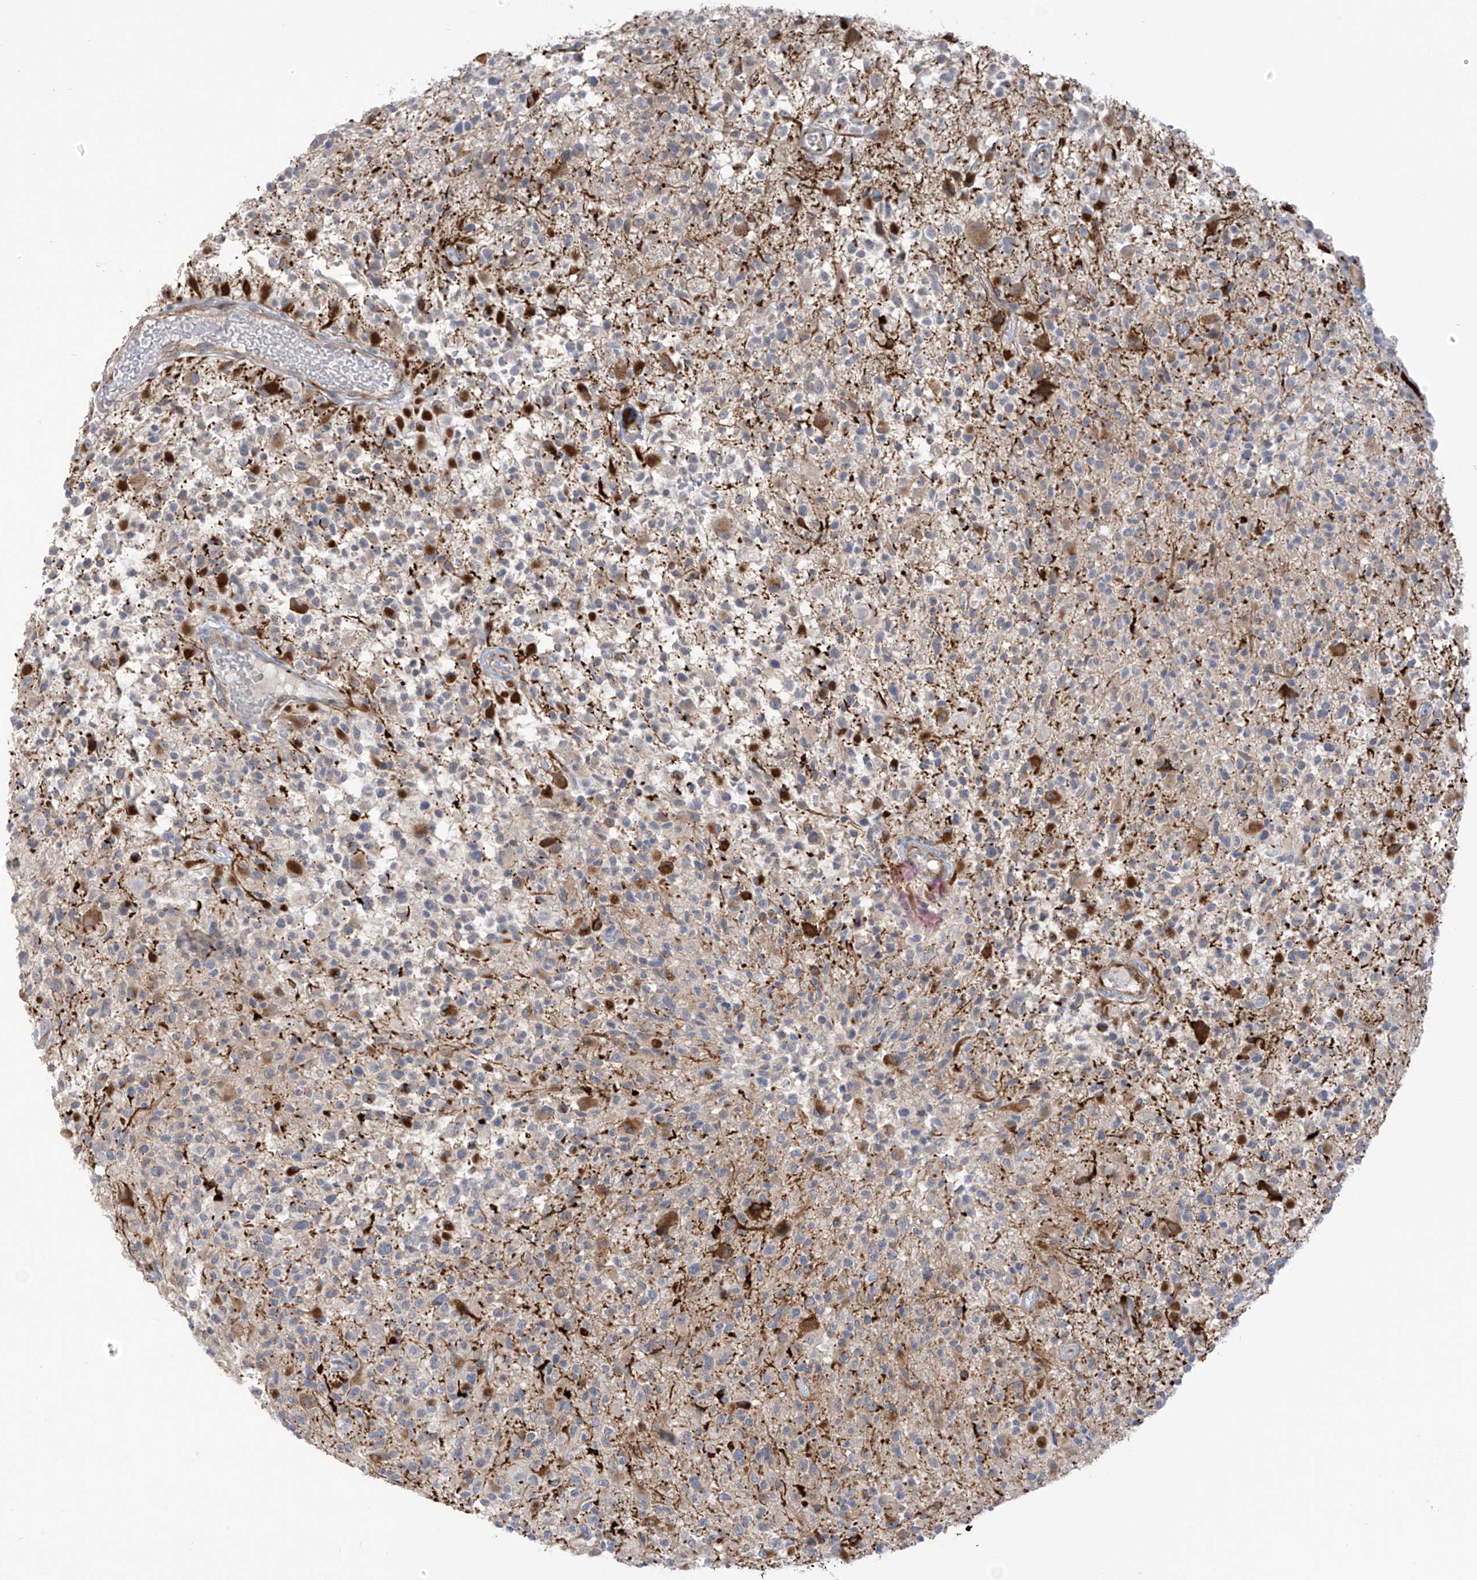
{"staining": {"intensity": "negative", "quantity": "none", "location": "none"}, "tissue": "glioma", "cell_type": "Tumor cells", "image_type": "cancer", "snomed": [{"axis": "morphology", "description": "Glioma, malignant, High grade"}, {"axis": "morphology", "description": "Glioblastoma, NOS"}, {"axis": "topography", "description": "Brain"}], "caption": "This is a image of immunohistochemistry (IHC) staining of glioma, which shows no staining in tumor cells.", "gene": "HS6ST2", "patient": {"sex": "male", "age": 60}}